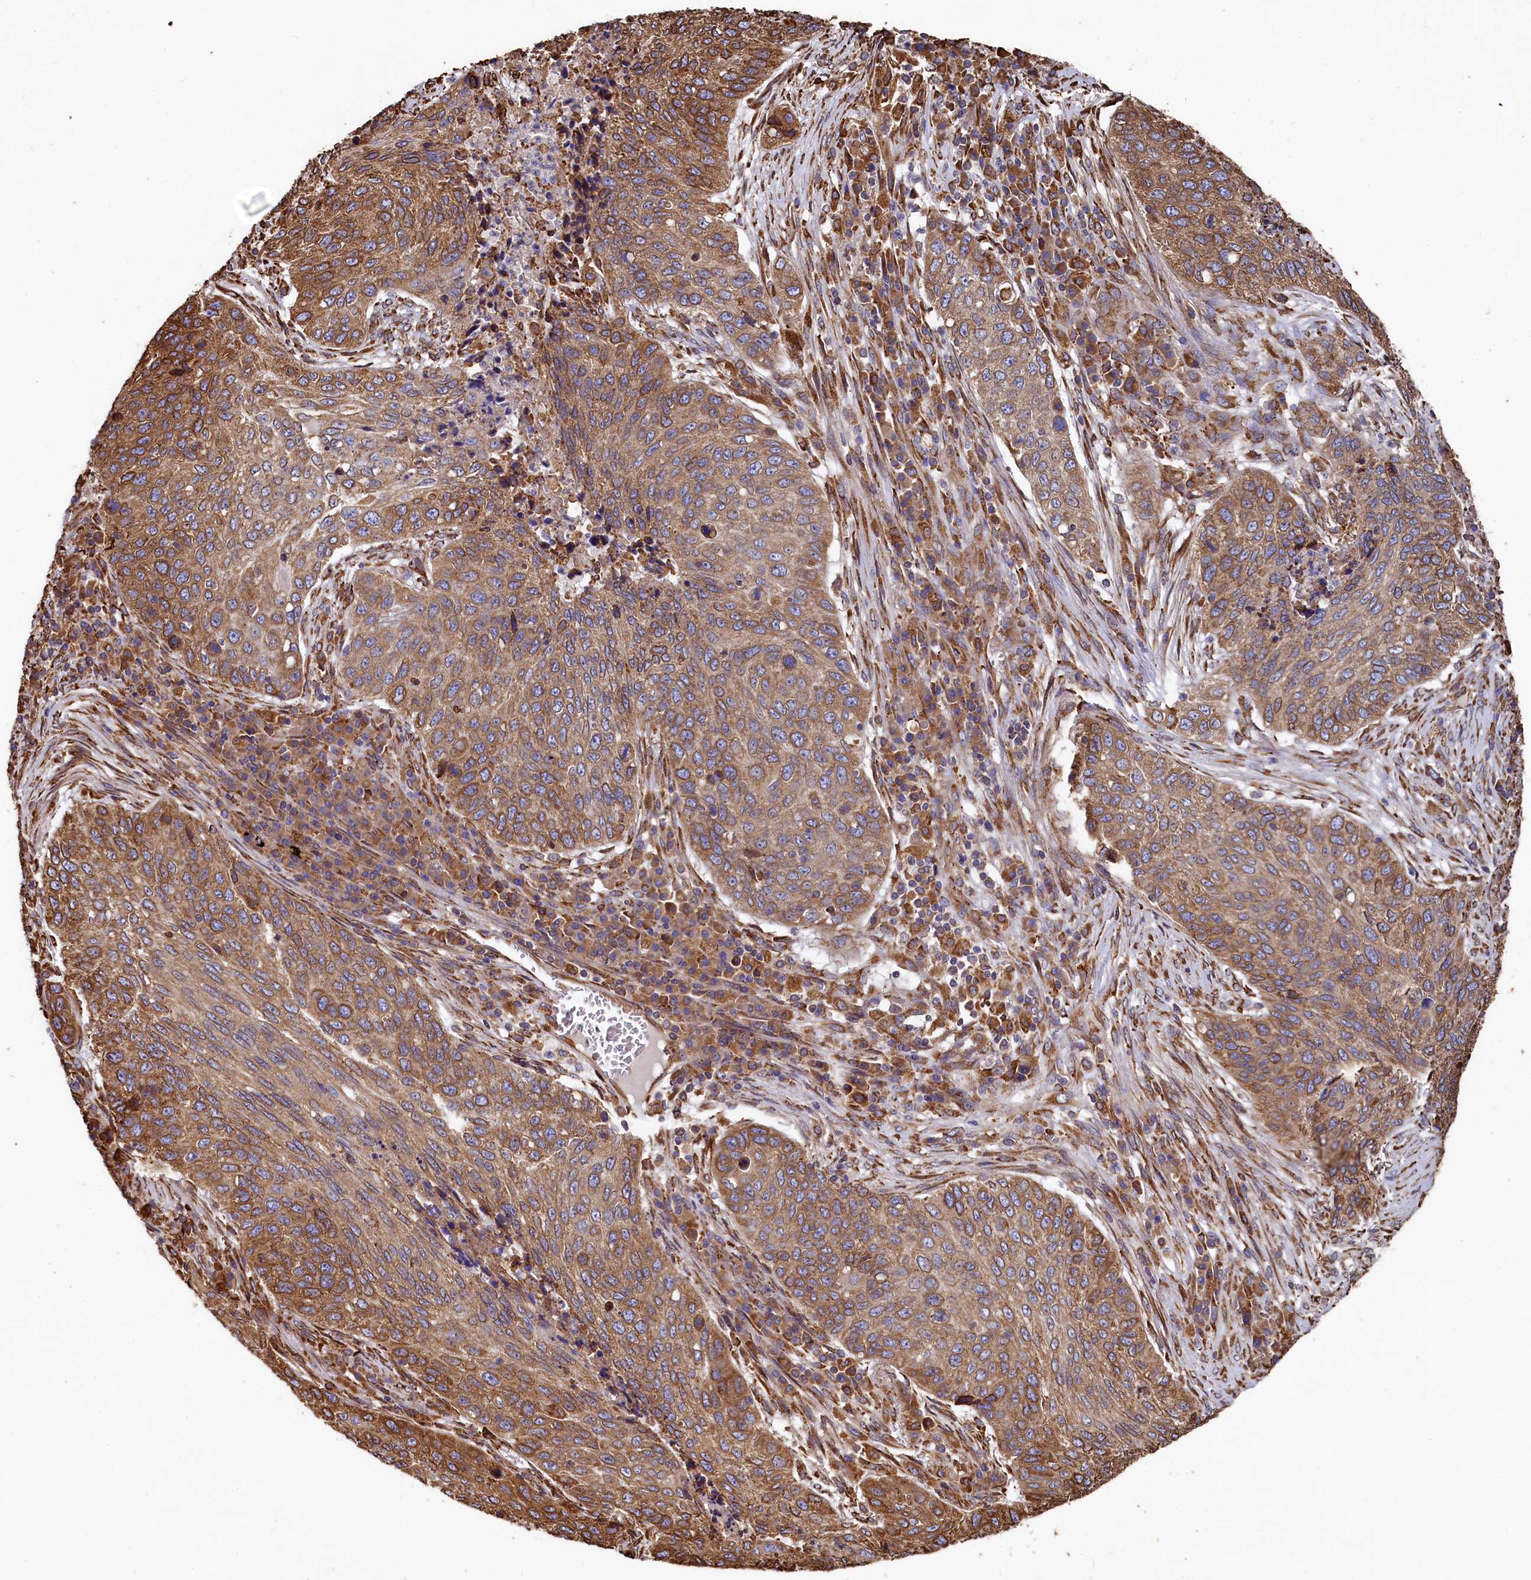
{"staining": {"intensity": "moderate", "quantity": ">75%", "location": "cytoplasmic/membranous"}, "tissue": "lung cancer", "cell_type": "Tumor cells", "image_type": "cancer", "snomed": [{"axis": "morphology", "description": "Squamous cell carcinoma, NOS"}, {"axis": "topography", "description": "Lung"}], "caption": "Lung cancer (squamous cell carcinoma) stained for a protein demonstrates moderate cytoplasmic/membranous positivity in tumor cells. Nuclei are stained in blue.", "gene": "NEURL1B", "patient": {"sex": "female", "age": 63}}